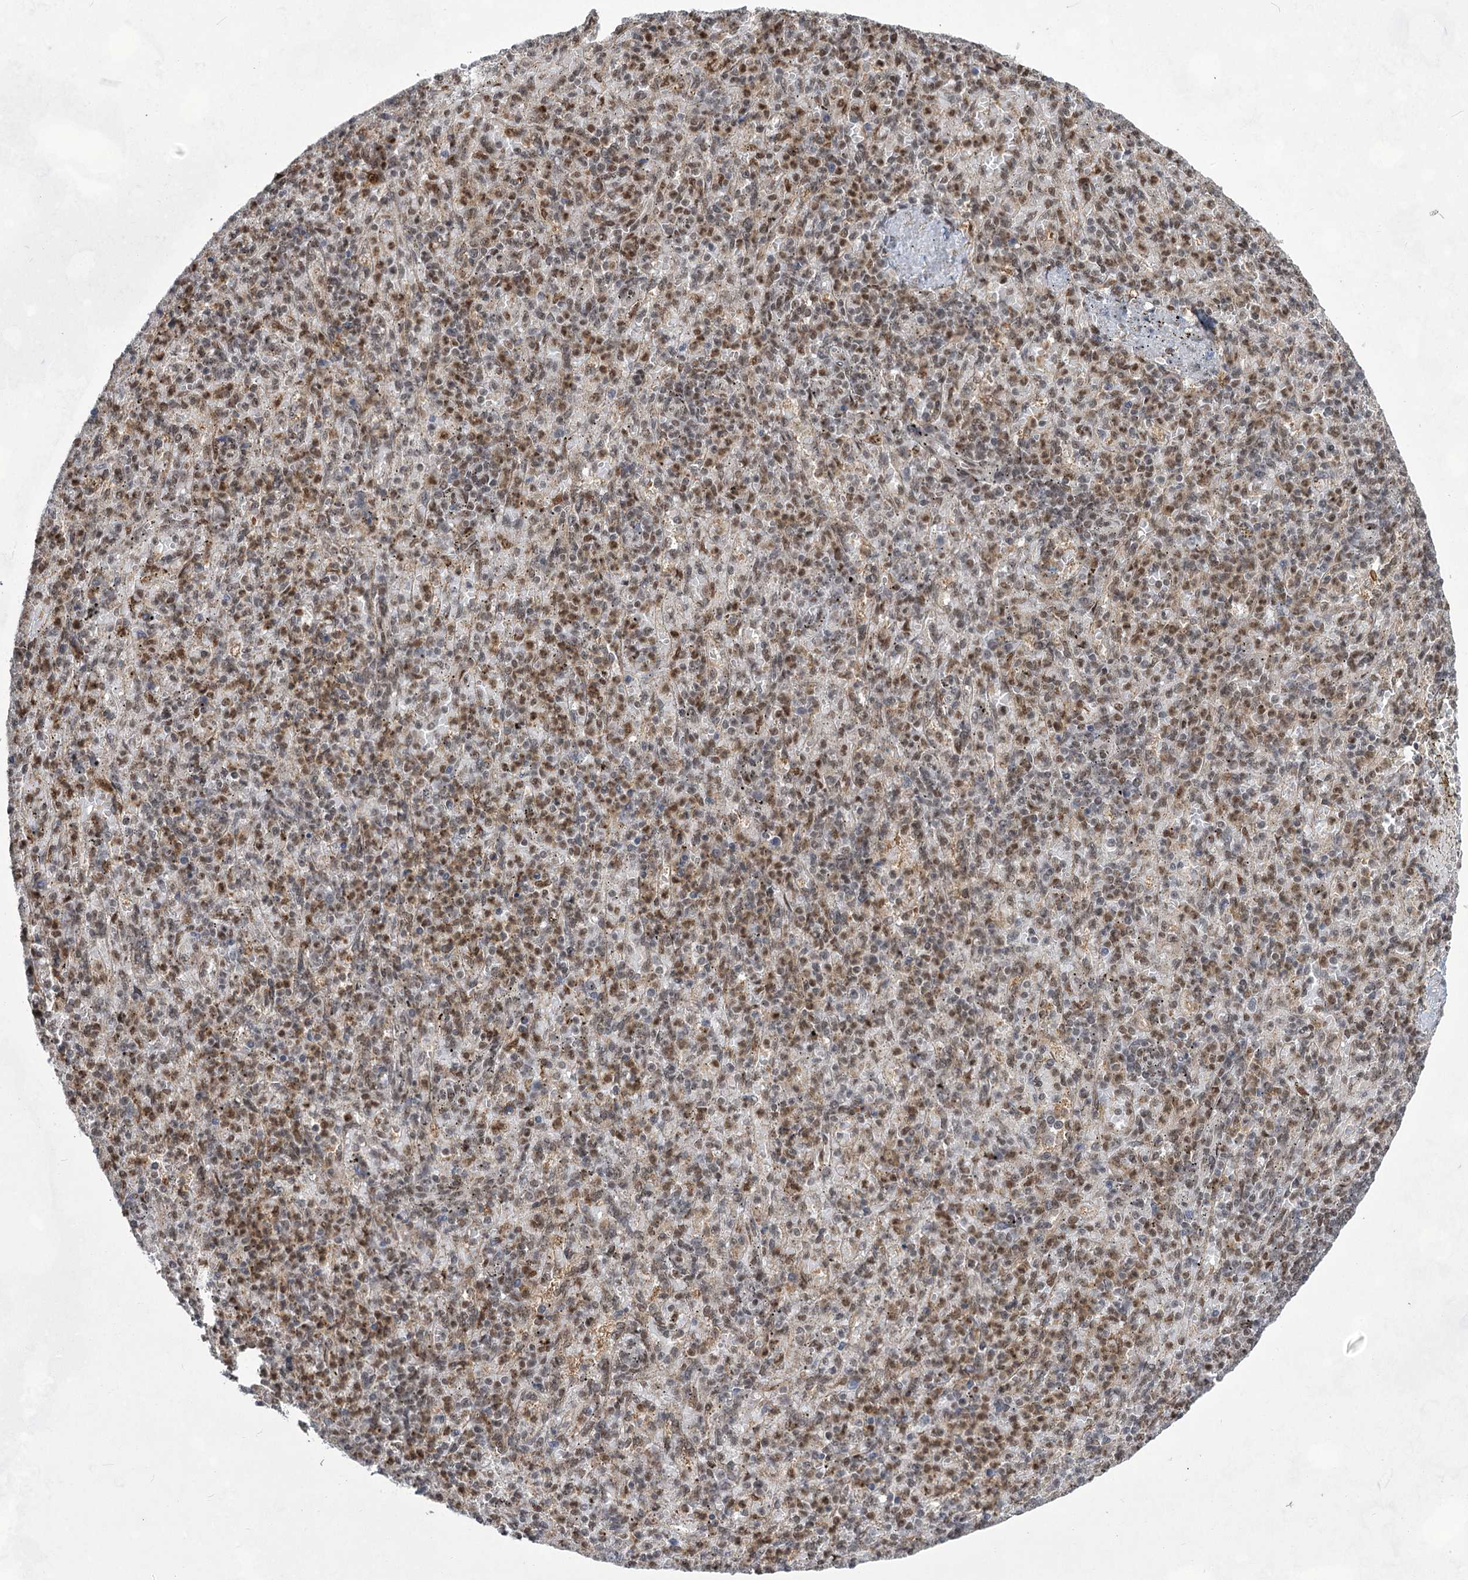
{"staining": {"intensity": "moderate", "quantity": "25%-75%", "location": "nuclear"}, "tissue": "spleen", "cell_type": "Cells in red pulp", "image_type": "normal", "snomed": [{"axis": "morphology", "description": "Normal tissue, NOS"}, {"axis": "topography", "description": "Spleen"}], "caption": "Brown immunohistochemical staining in unremarkable spleen shows moderate nuclear expression in approximately 25%-75% of cells in red pulp. The staining was performed using DAB (3,3'-diaminobenzidine), with brown indicating positive protein expression. Nuclei are stained blue with hematoxylin.", "gene": "ZCCHC8", "patient": {"sex": "female", "age": 74}}